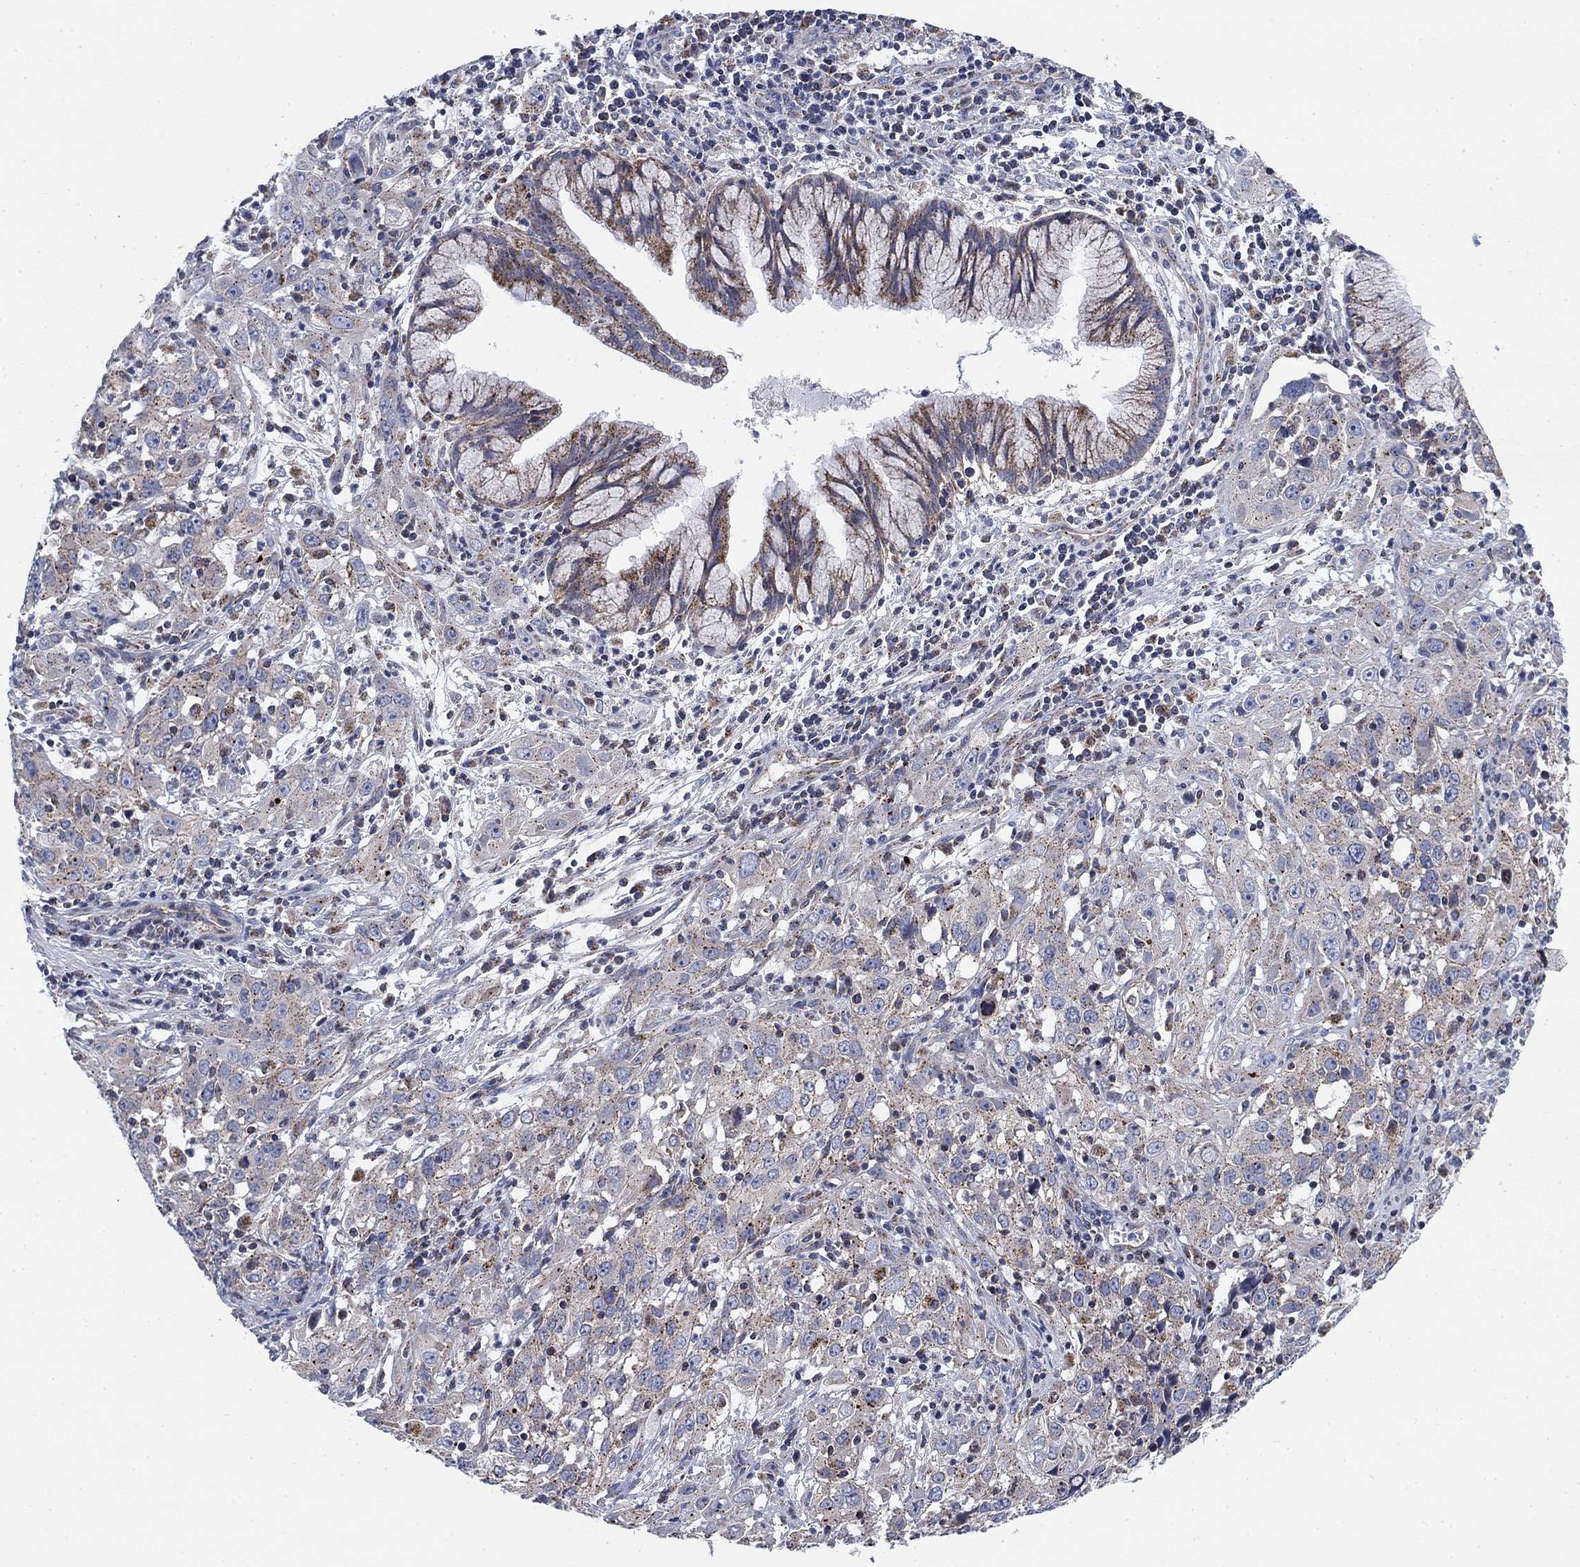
{"staining": {"intensity": "weak", "quantity": "25%-75%", "location": "cytoplasmic/membranous"}, "tissue": "cervical cancer", "cell_type": "Tumor cells", "image_type": "cancer", "snomed": [{"axis": "morphology", "description": "Squamous cell carcinoma, NOS"}, {"axis": "topography", "description": "Cervix"}], "caption": "About 25%-75% of tumor cells in human cervical squamous cell carcinoma exhibit weak cytoplasmic/membranous protein staining as visualized by brown immunohistochemical staining.", "gene": "NACAD", "patient": {"sex": "female", "age": 32}}